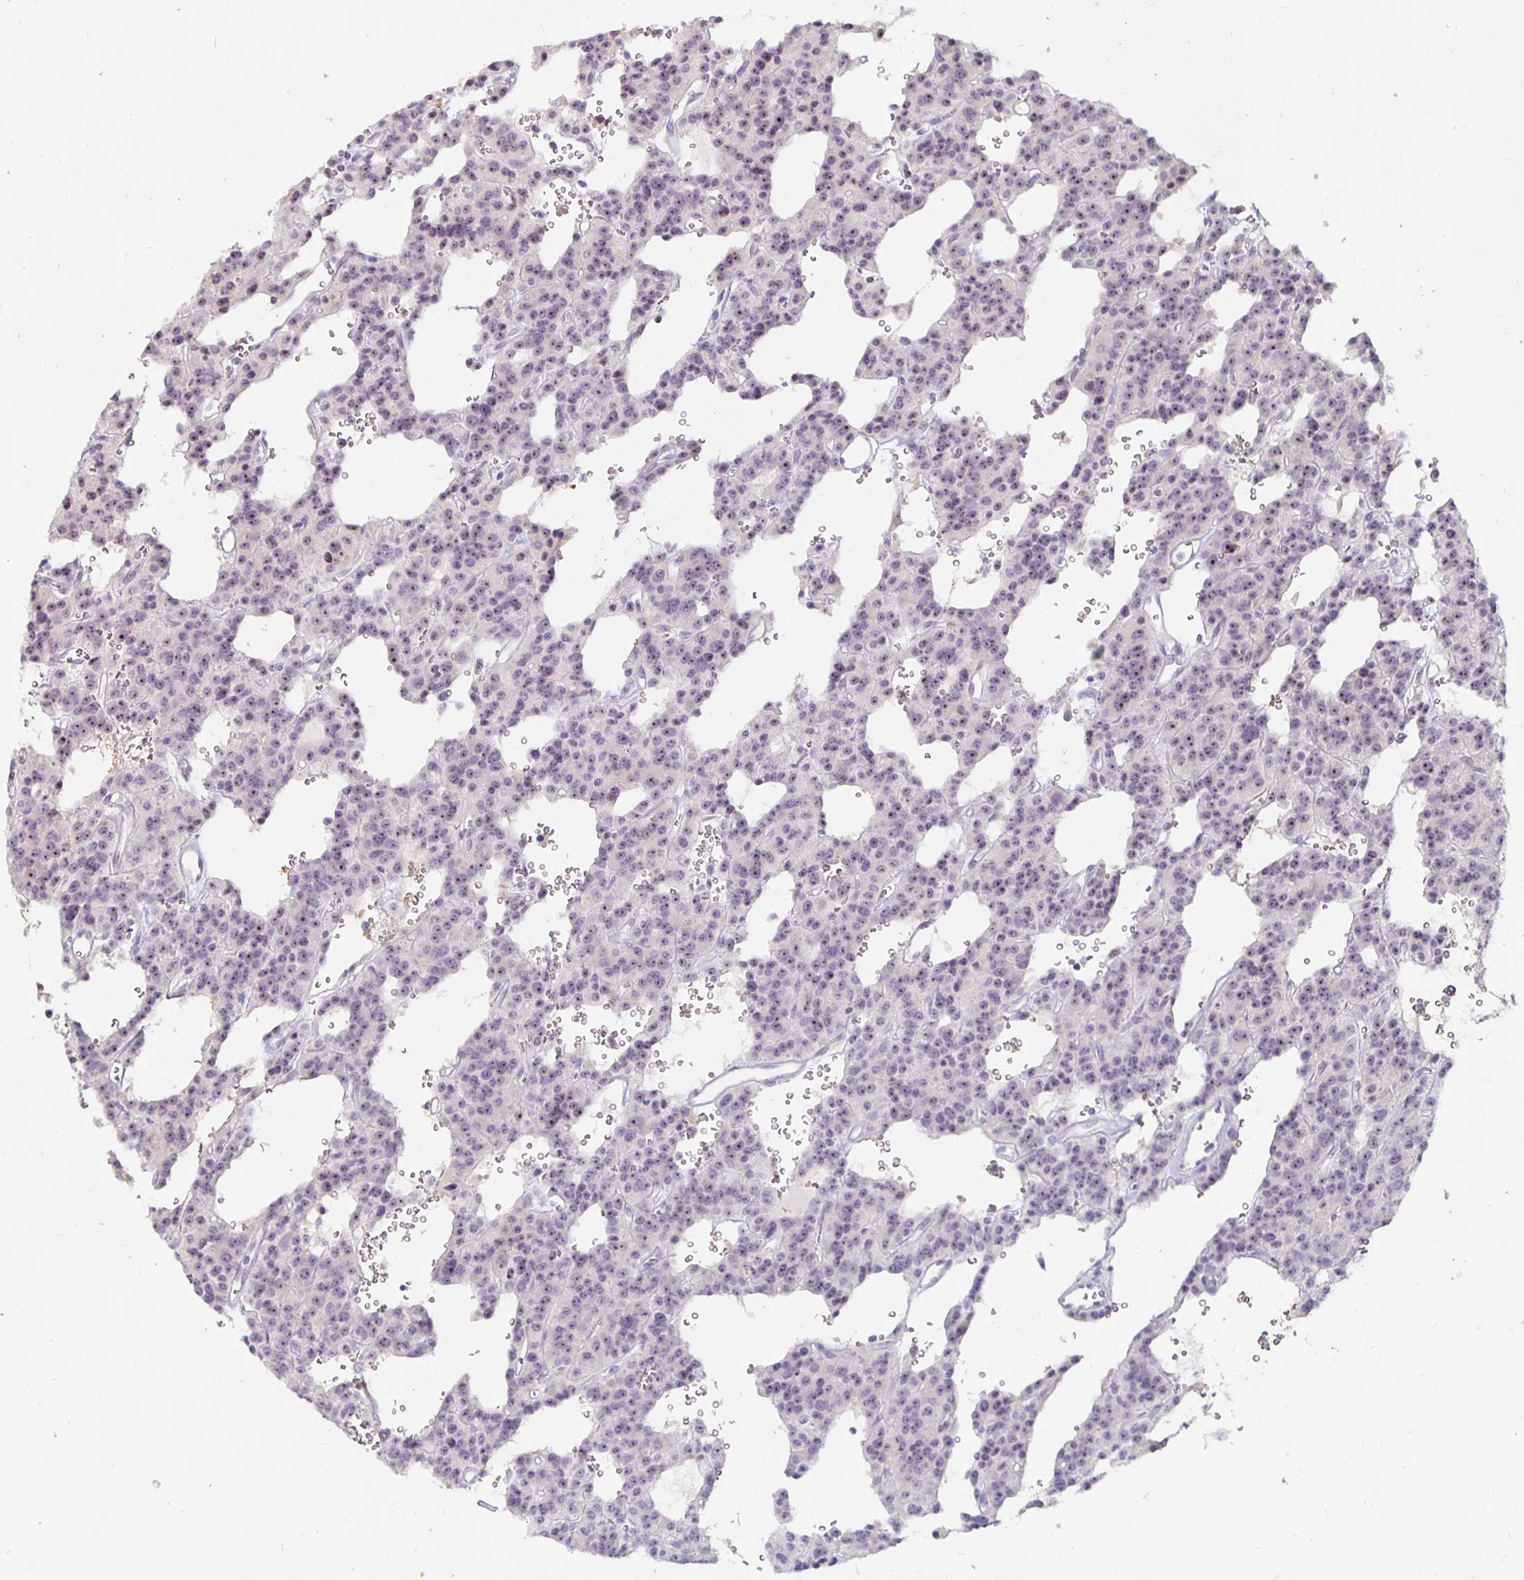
{"staining": {"intensity": "weak", "quantity": ">75%", "location": "nuclear"}, "tissue": "carcinoid", "cell_type": "Tumor cells", "image_type": "cancer", "snomed": [{"axis": "morphology", "description": "Carcinoid, malignant, NOS"}, {"axis": "topography", "description": "Lung"}], "caption": "This photomicrograph reveals immunohistochemistry (IHC) staining of human malignant carcinoid, with low weak nuclear positivity in about >75% of tumor cells.", "gene": "NUP85", "patient": {"sex": "female", "age": 71}}